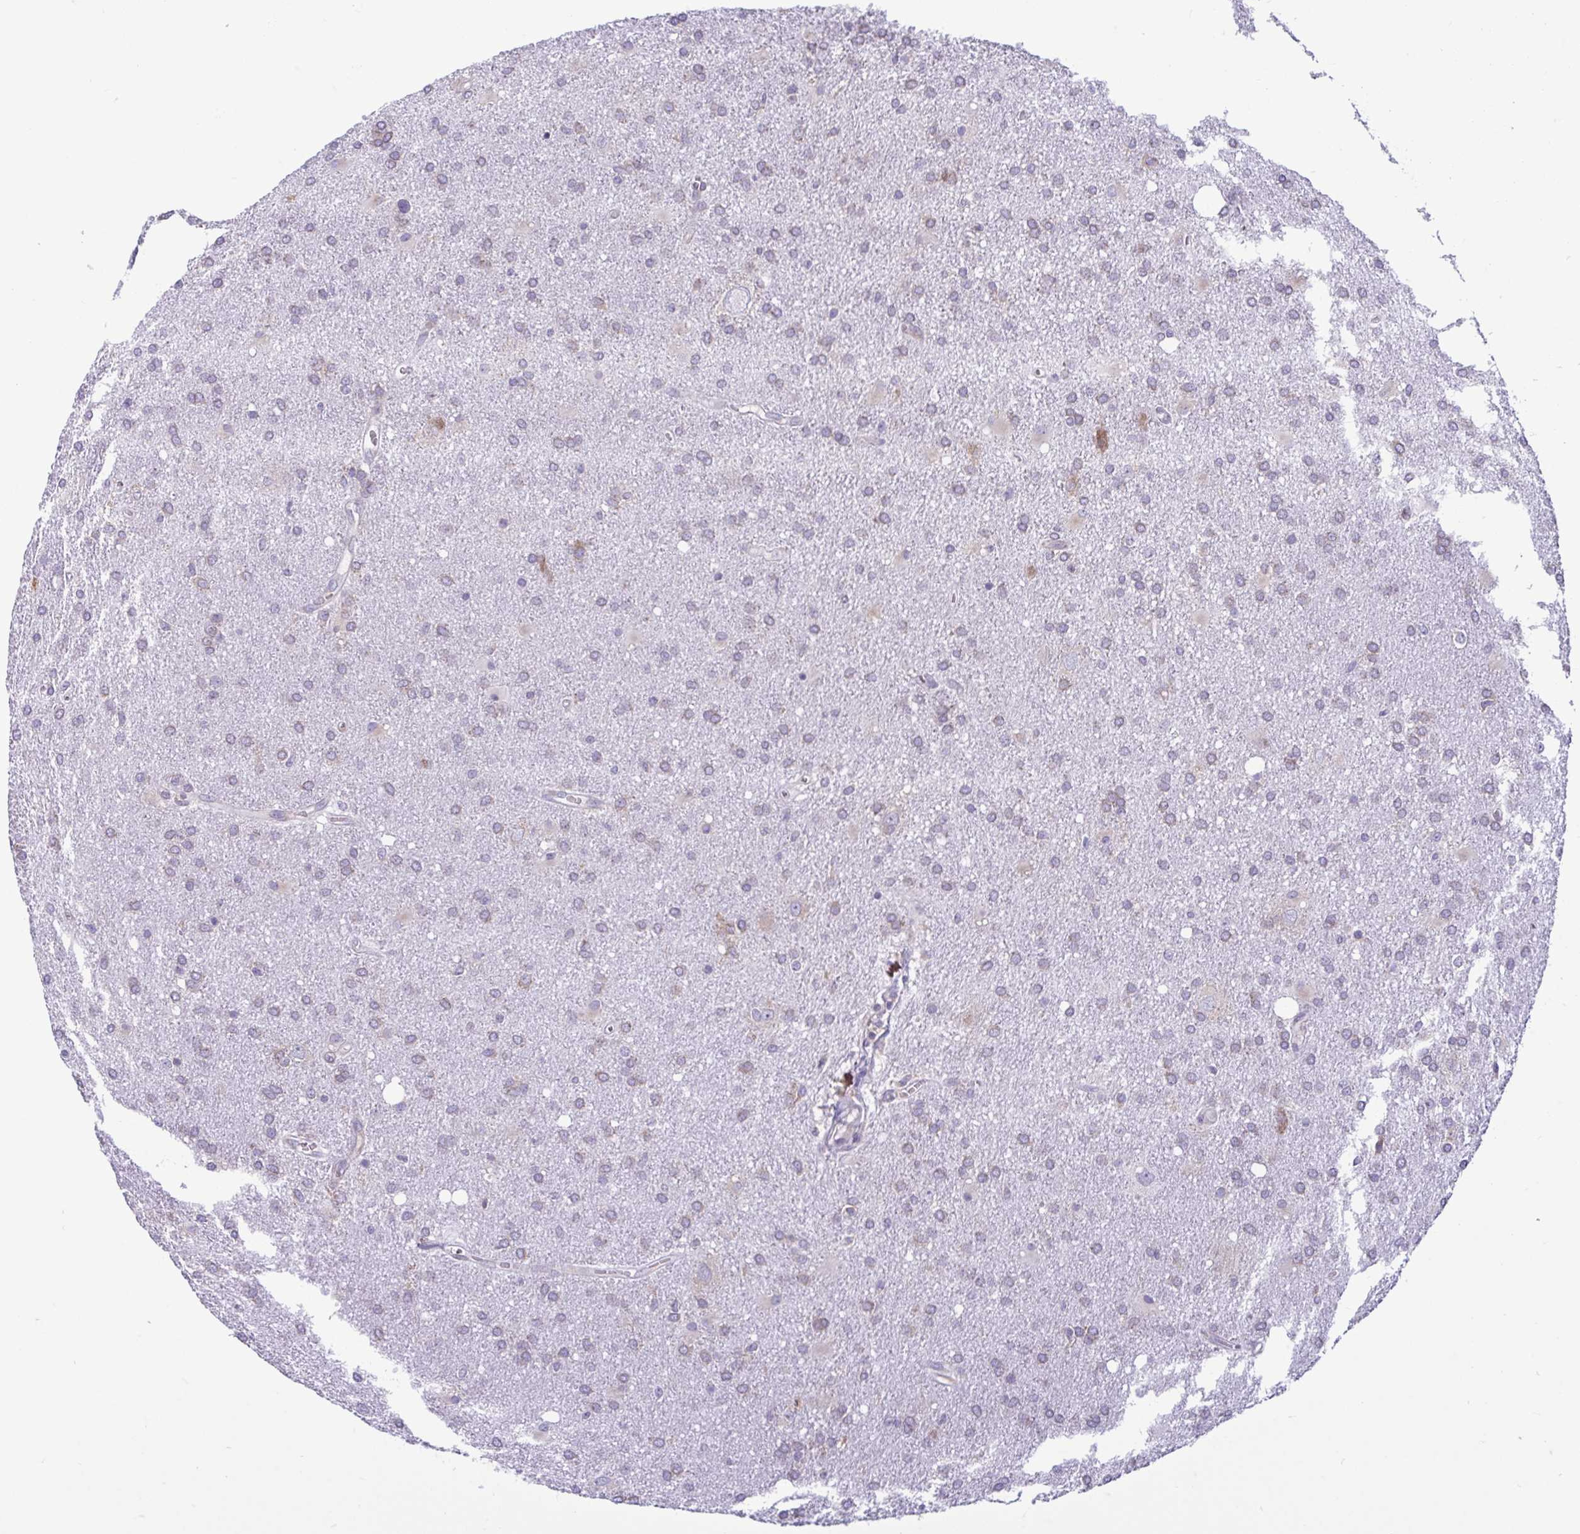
{"staining": {"intensity": "weak", "quantity": "25%-75%", "location": "cytoplasmic/membranous"}, "tissue": "glioma", "cell_type": "Tumor cells", "image_type": "cancer", "snomed": [{"axis": "morphology", "description": "Glioma, malignant, Low grade"}, {"axis": "topography", "description": "Brain"}], "caption": "Immunohistochemical staining of human glioma exhibits weak cytoplasmic/membranous protein staining in approximately 25%-75% of tumor cells.", "gene": "RPS16", "patient": {"sex": "male", "age": 66}}